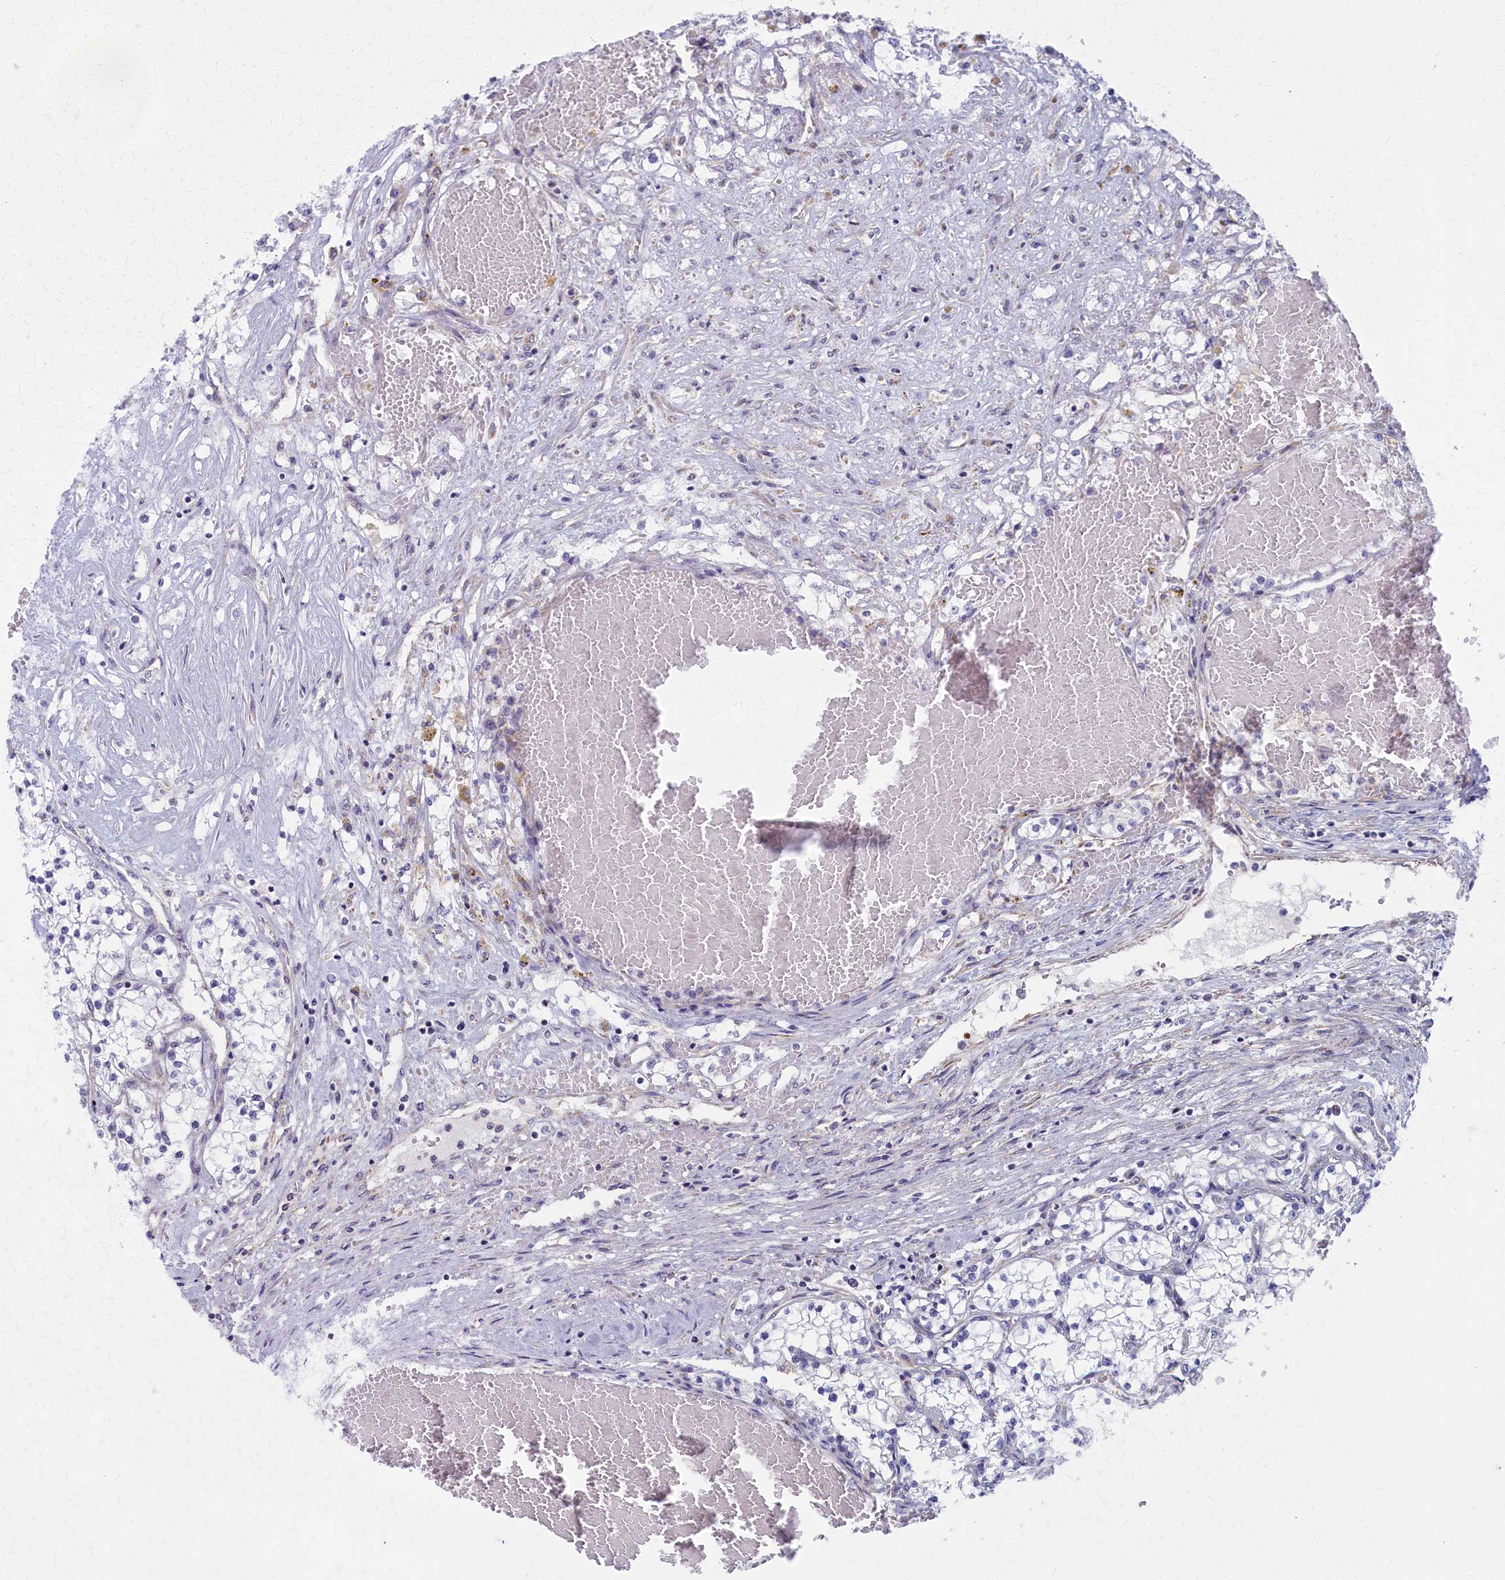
{"staining": {"intensity": "negative", "quantity": "none", "location": "none"}, "tissue": "renal cancer", "cell_type": "Tumor cells", "image_type": "cancer", "snomed": [{"axis": "morphology", "description": "Normal tissue, NOS"}, {"axis": "morphology", "description": "Adenocarcinoma, NOS"}, {"axis": "topography", "description": "Kidney"}], "caption": "Tumor cells are negative for brown protein staining in renal cancer.", "gene": "MRPS25", "patient": {"sex": "male", "age": 68}}